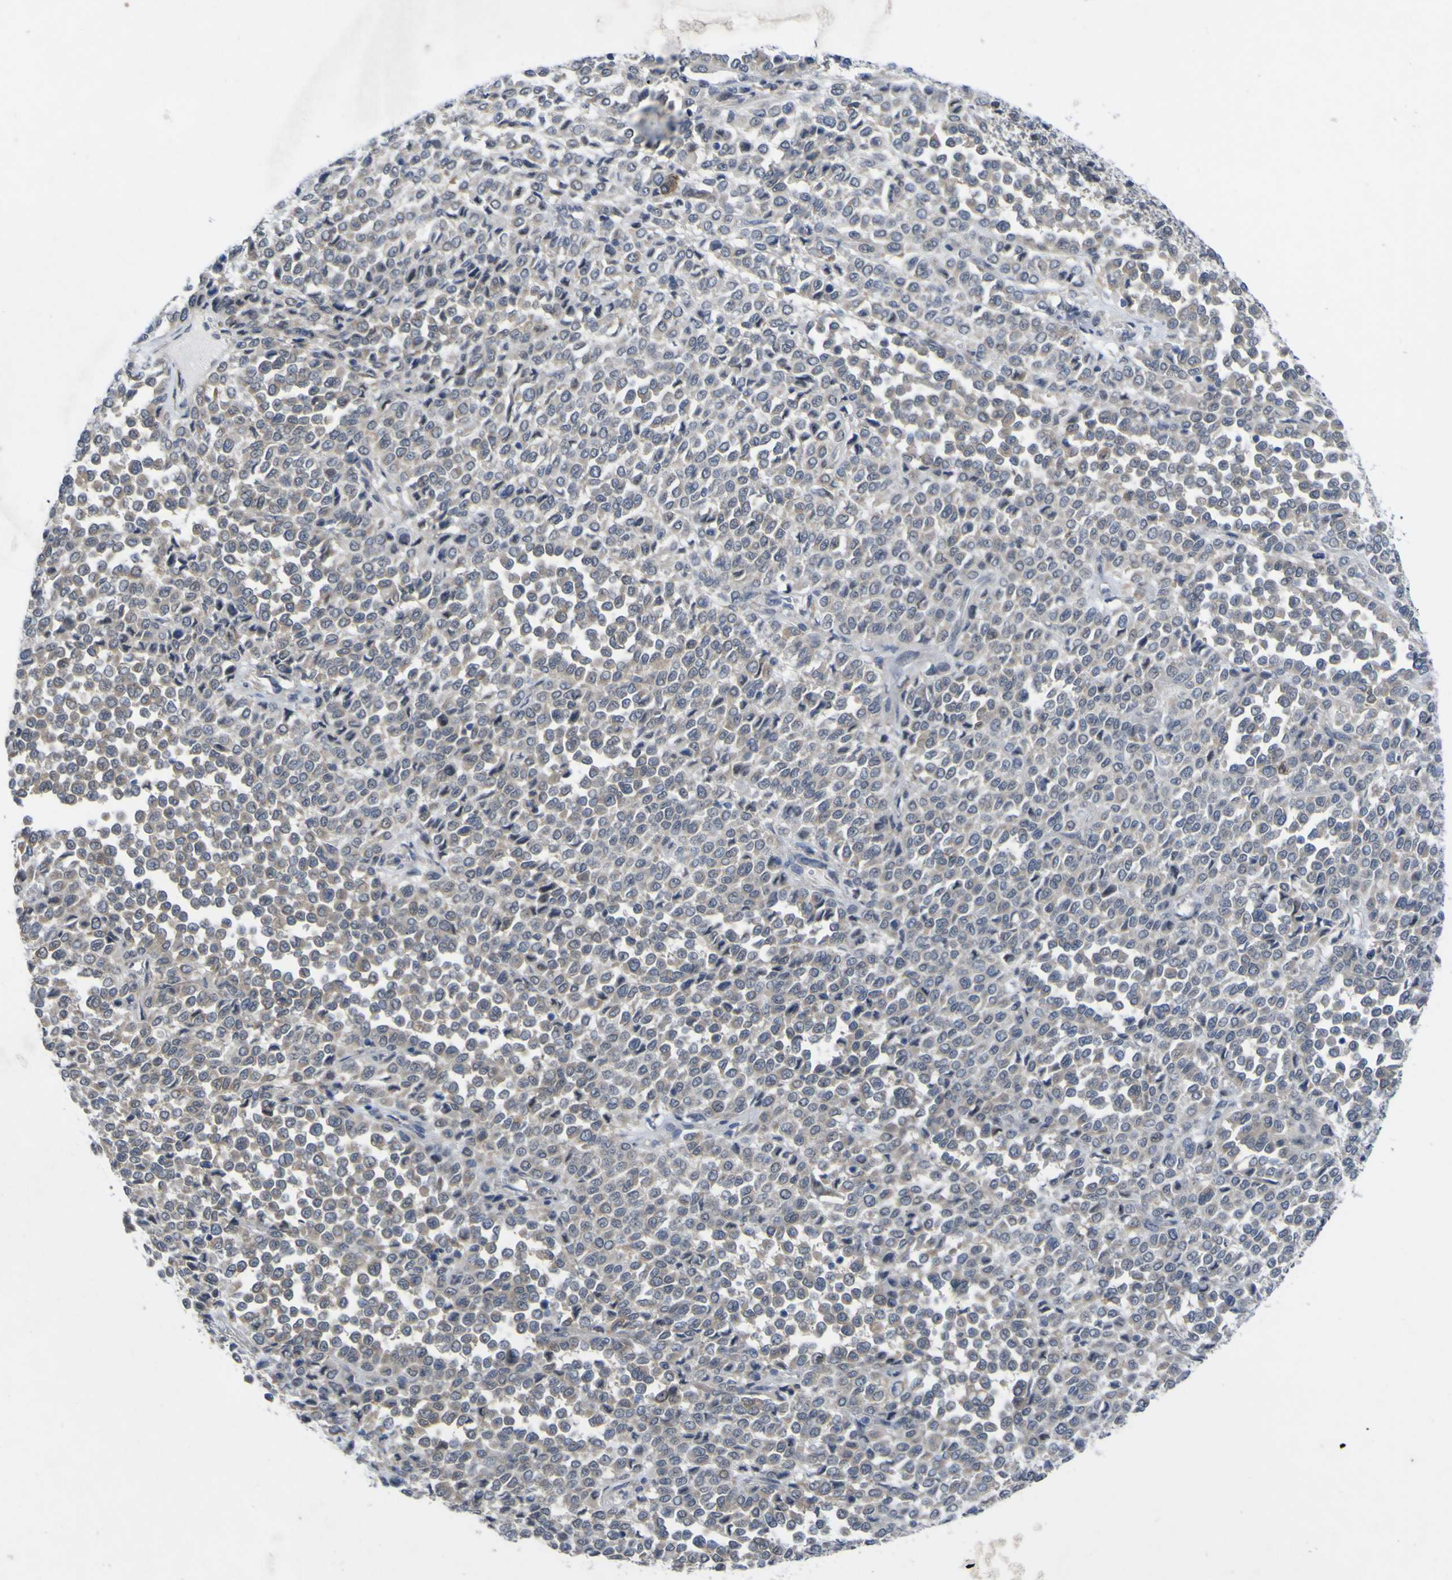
{"staining": {"intensity": "negative", "quantity": "none", "location": "none"}, "tissue": "melanoma", "cell_type": "Tumor cells", "image_type": "cancer", "snomed": [{"axis": "morphology", "description": "Malignant melanoma, Metastatic site"}, {"axis": "topography", "description": "Pancreas"}], "caption": "An immunohistochemistry (IHC) image of malignant melanoma (metastatic site) is shown. There is no staining in tumor cells of malignant melanoma (metastatic site). Brightfield microscopy of immunohistochemistry stained with DAB (brown) and hematoxylin (blue), captured at high magnification.", "gene": "TNFRSF11A", "patient": {"sex": "female", "age": 30}}